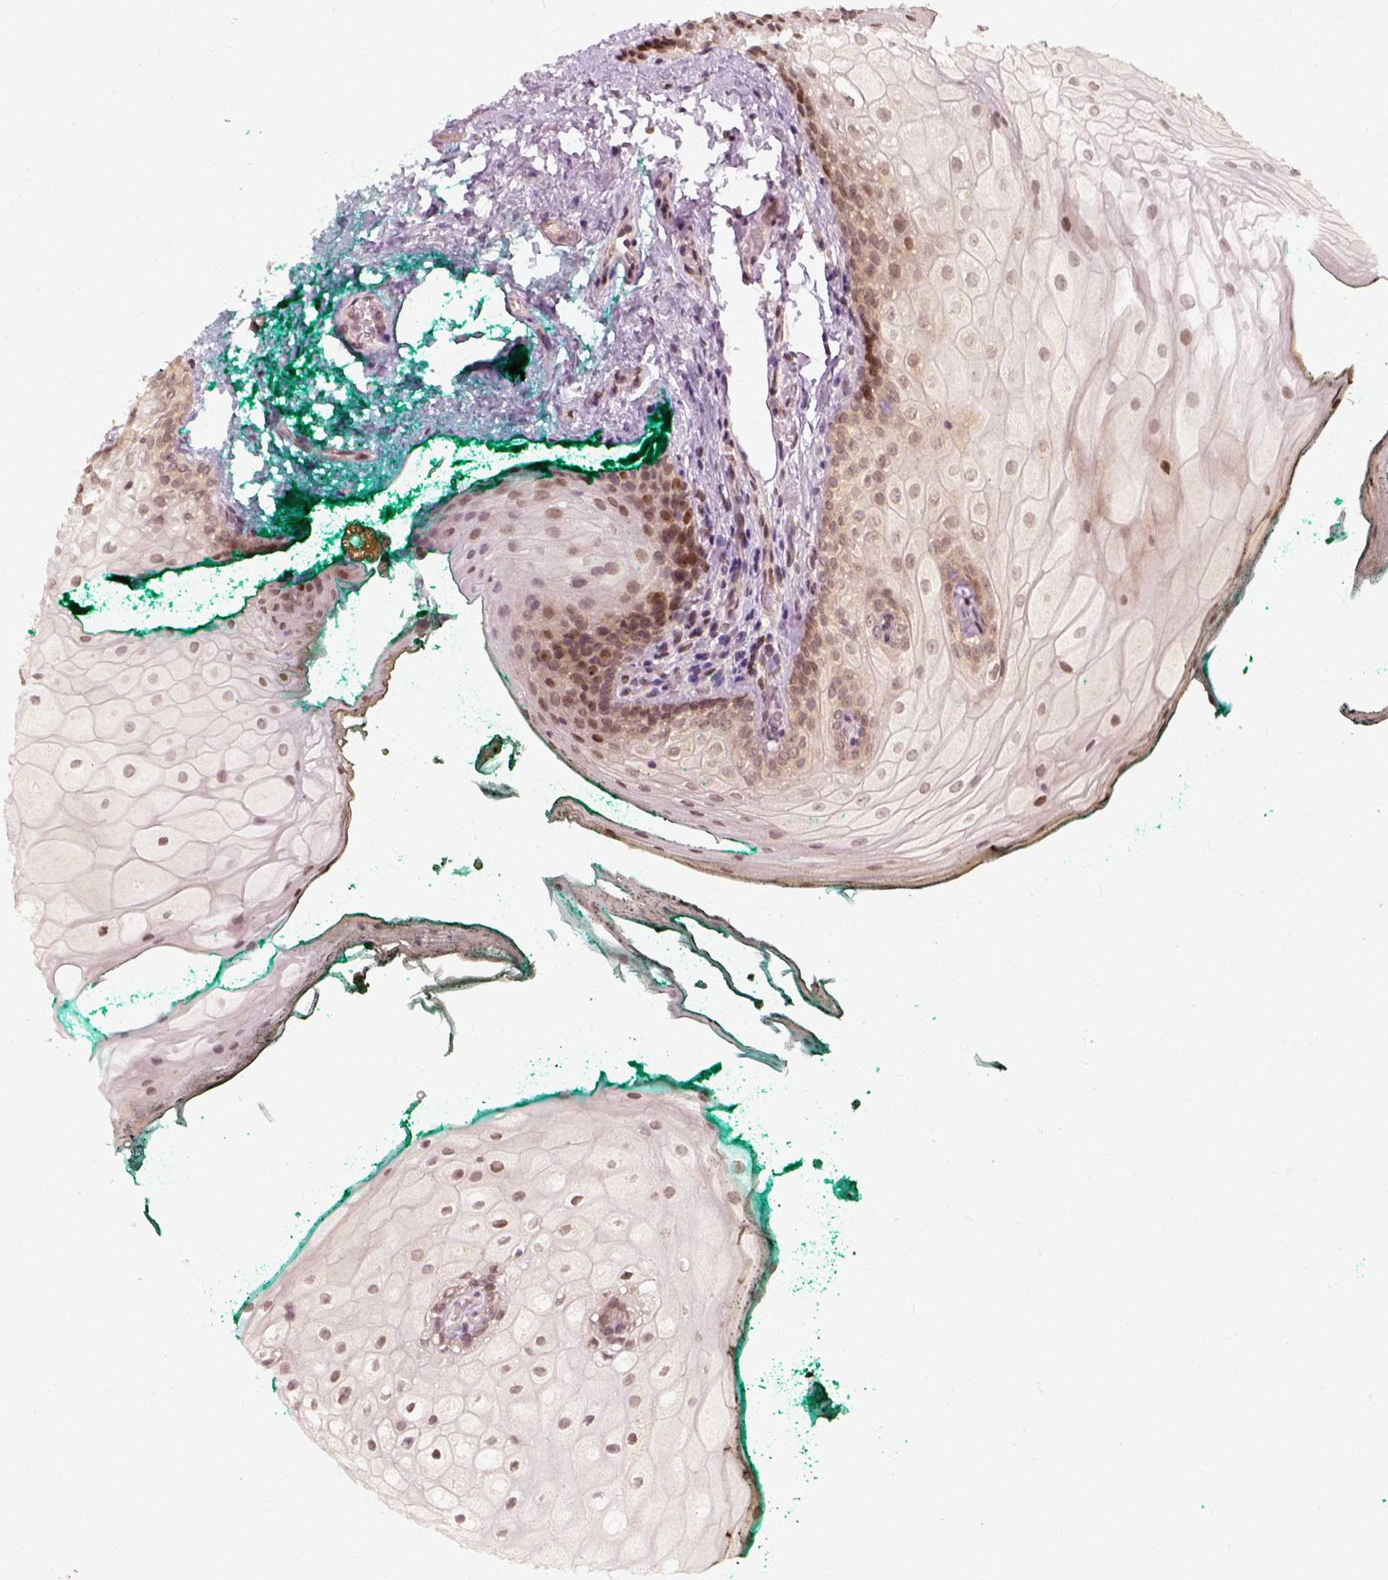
{"staining": {"intensity": "weak", "quantity": ">75%", "location": "nuclear"}, "tissue": "oral mucosa", "cell_type": "Squamous epithelial cells", "image_type": "normal", "snomed": [{"axis": "morphology", "description": "Normal tissue, NOS"}, {"axis": "topography", "description": "Oral tissue"}], "caption": "Immunohistochemistry (IHC) photomicrograph of normal oral mucosa stained for a protein (brown), which demonstrates low levels of weak nuclear staining in approximately >75% of squamous epithelial cells.", "gene": "ZMAT3", "patient": {"sex": "female", "age": 68}}